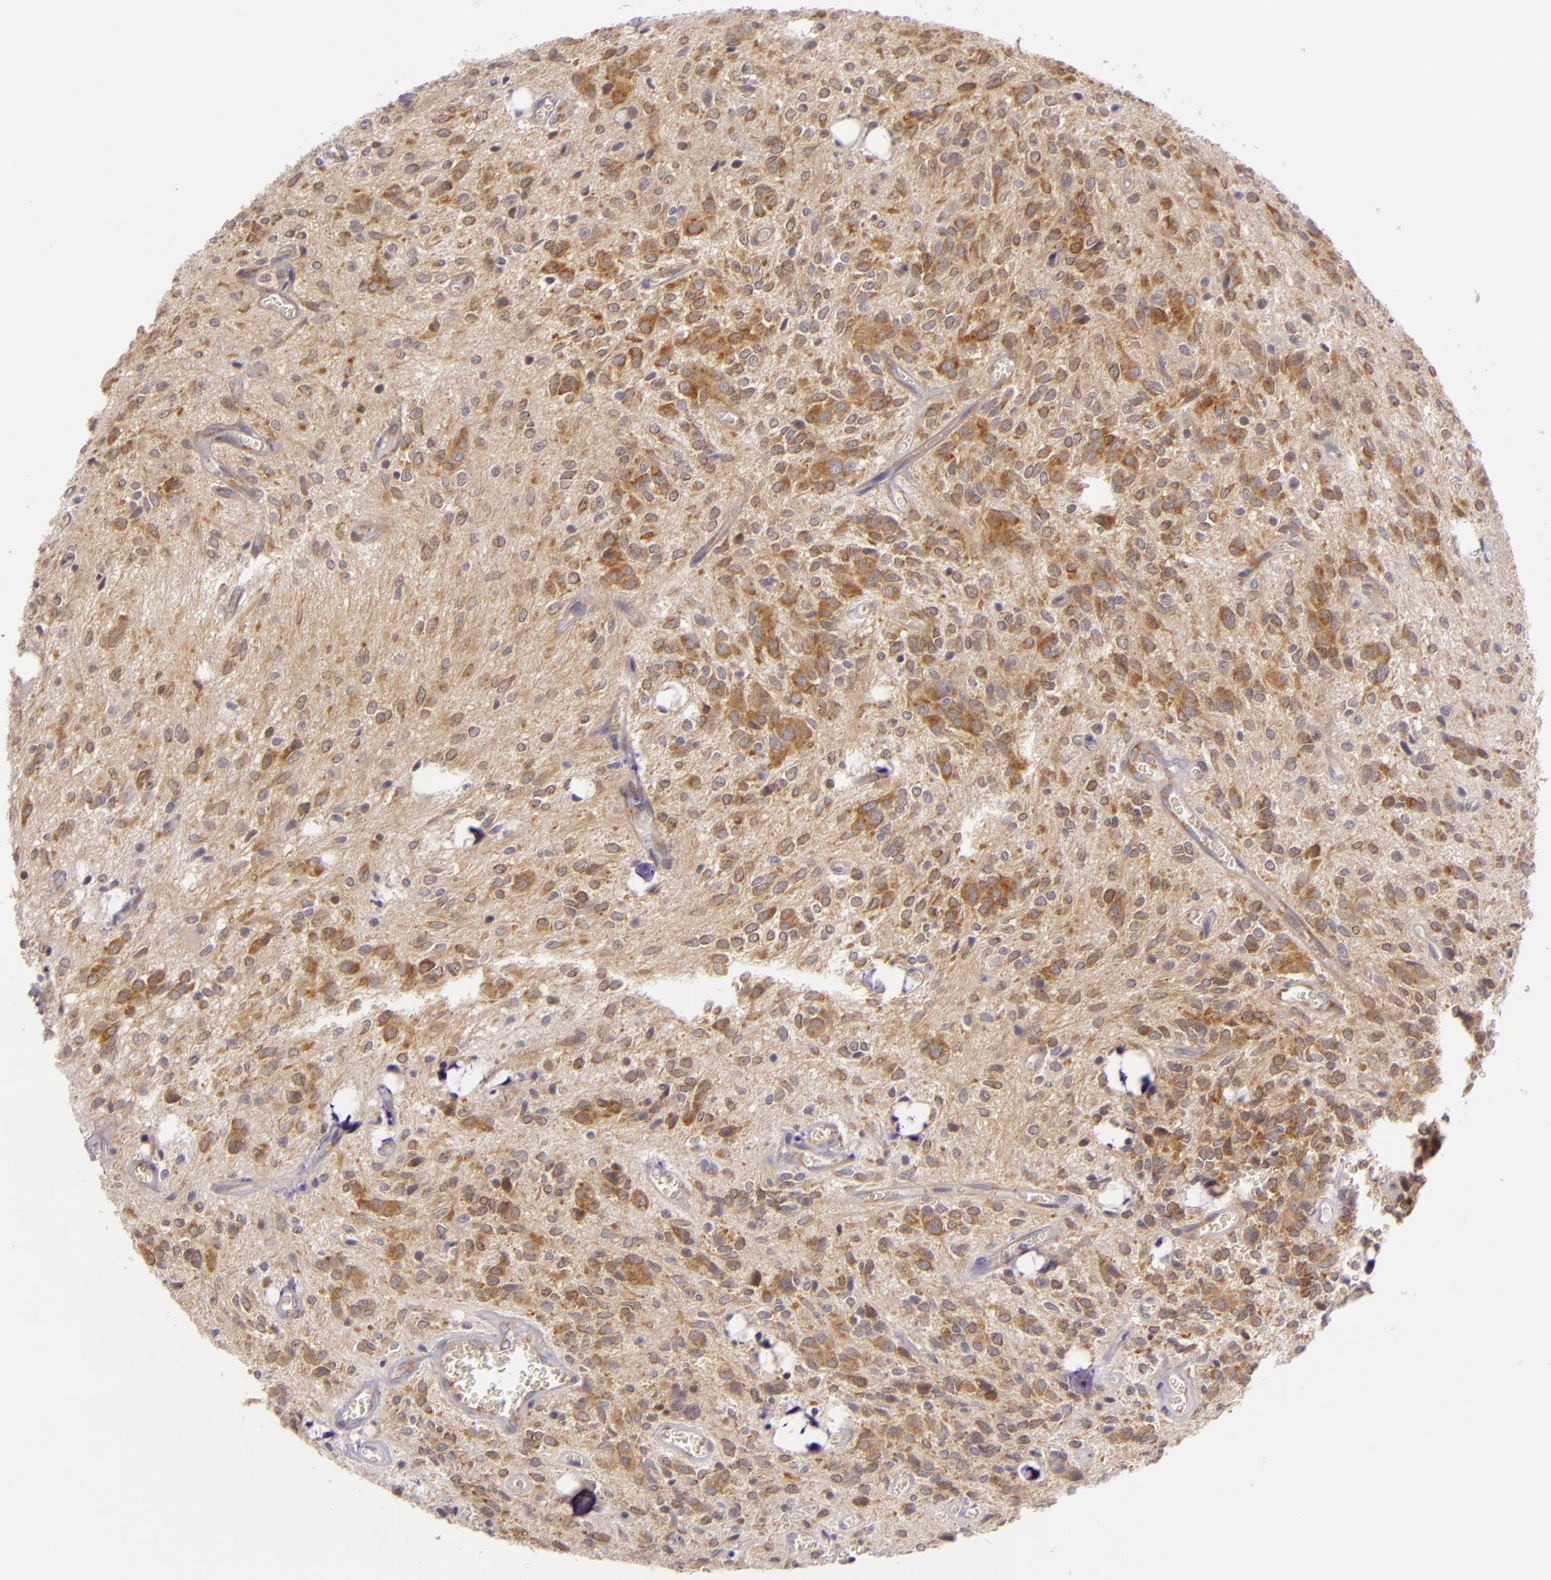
{"staining": {"intensity": "moderate", "quantity": "25%-75%", "location": "cytoplasmic/membranous"}, "tissue": "glioma", "cell_type": "Tumor cells", "image_type": "cancer", "snomed": [{"axis": "morphology", "description": "Glioma, malignant, Low grade"}, {"axis": "topography", "description": "Brain"}], "caption": "Tumor cells demonstrate medium levels of moderate cytoplasmic/membranous positivity in about 25%-75% of cells in malignant glioma (low-grade).", "gene": "UPF3B", "patient": {"sex": "female", "age": 15}}